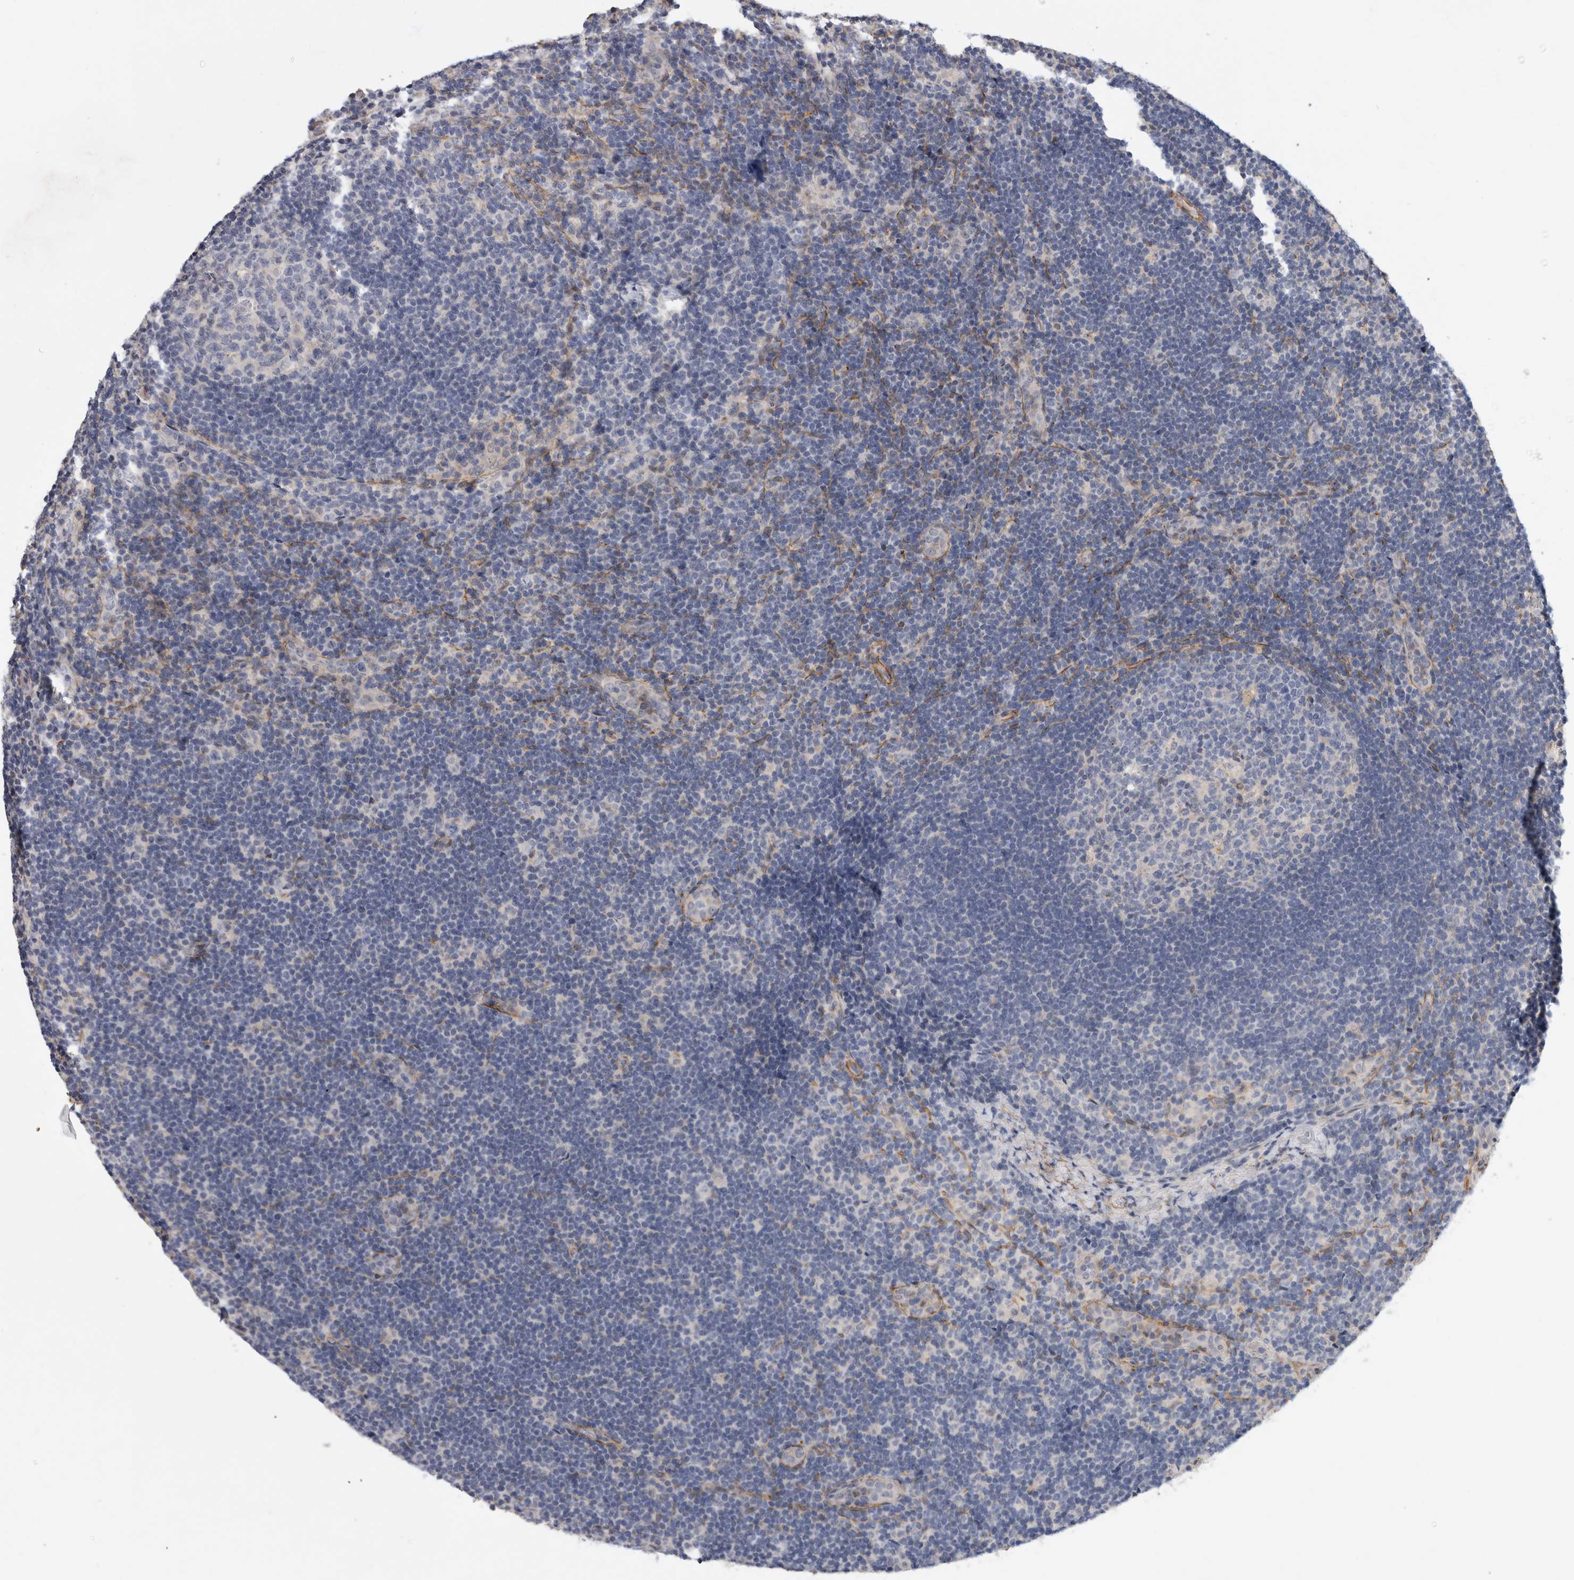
{"staining": {"intensity": "negative", "quantity": "none", "location": "none"}, "tissue": "lymph node", "cell_type": "Germinal center cells", "image_type": "normal", "snomed": [{"axis": "morphology", "description": "Normal tissue, NOS"}, {"axis": "topography", "description": "Lymph node"}], "caption": "High power microscopy histopathology image of an IHC micrograph of normal lymph node, revealing no significant staining in germinal center cells.", "gene": "PGM1", "patient": {"sex": "female", "age": 22}}